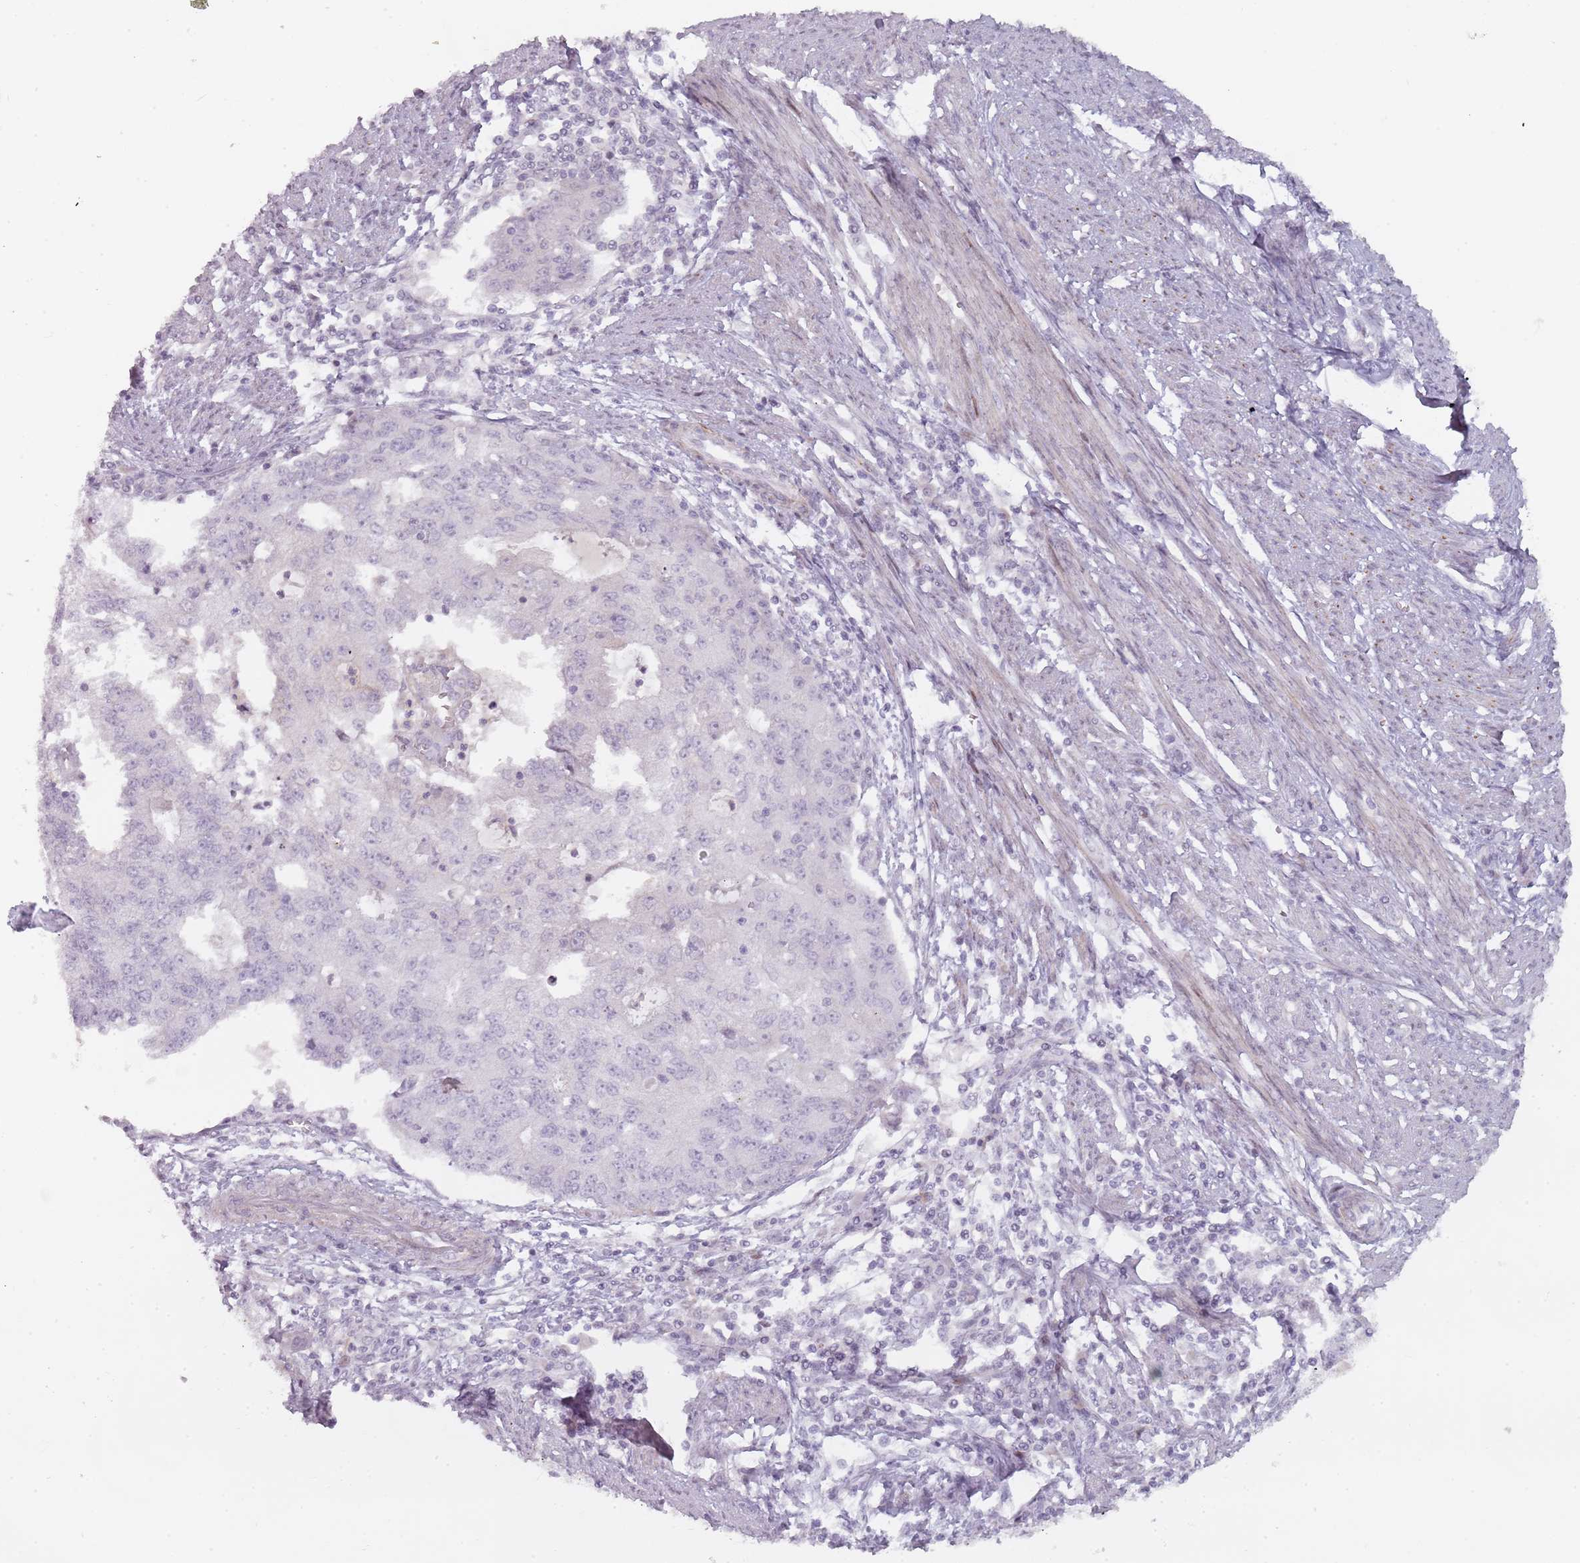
{"staining": {"intensity": "negative", "quantity": "none", "location": "none"}, "tissue": "endometrial cancer", "cell_type": "Tumor cells", "image_type": "cancer", "snomed": [{"axis": "morphology", "description": "Adenocarcinoma, NOS"}, {"axis": "topography", "description": "Endometrium"}], "caption": "Tumor cells are negative for brown protein staining in endometrial cancer. The staining was performed using DAB to visualize the protein expression in brown, while the nuclei were stained in blue with hematoxylin (Magnification: 20x).", "gene": "RPS6KA2", "patient": {"sex": "female", "age": 56}}